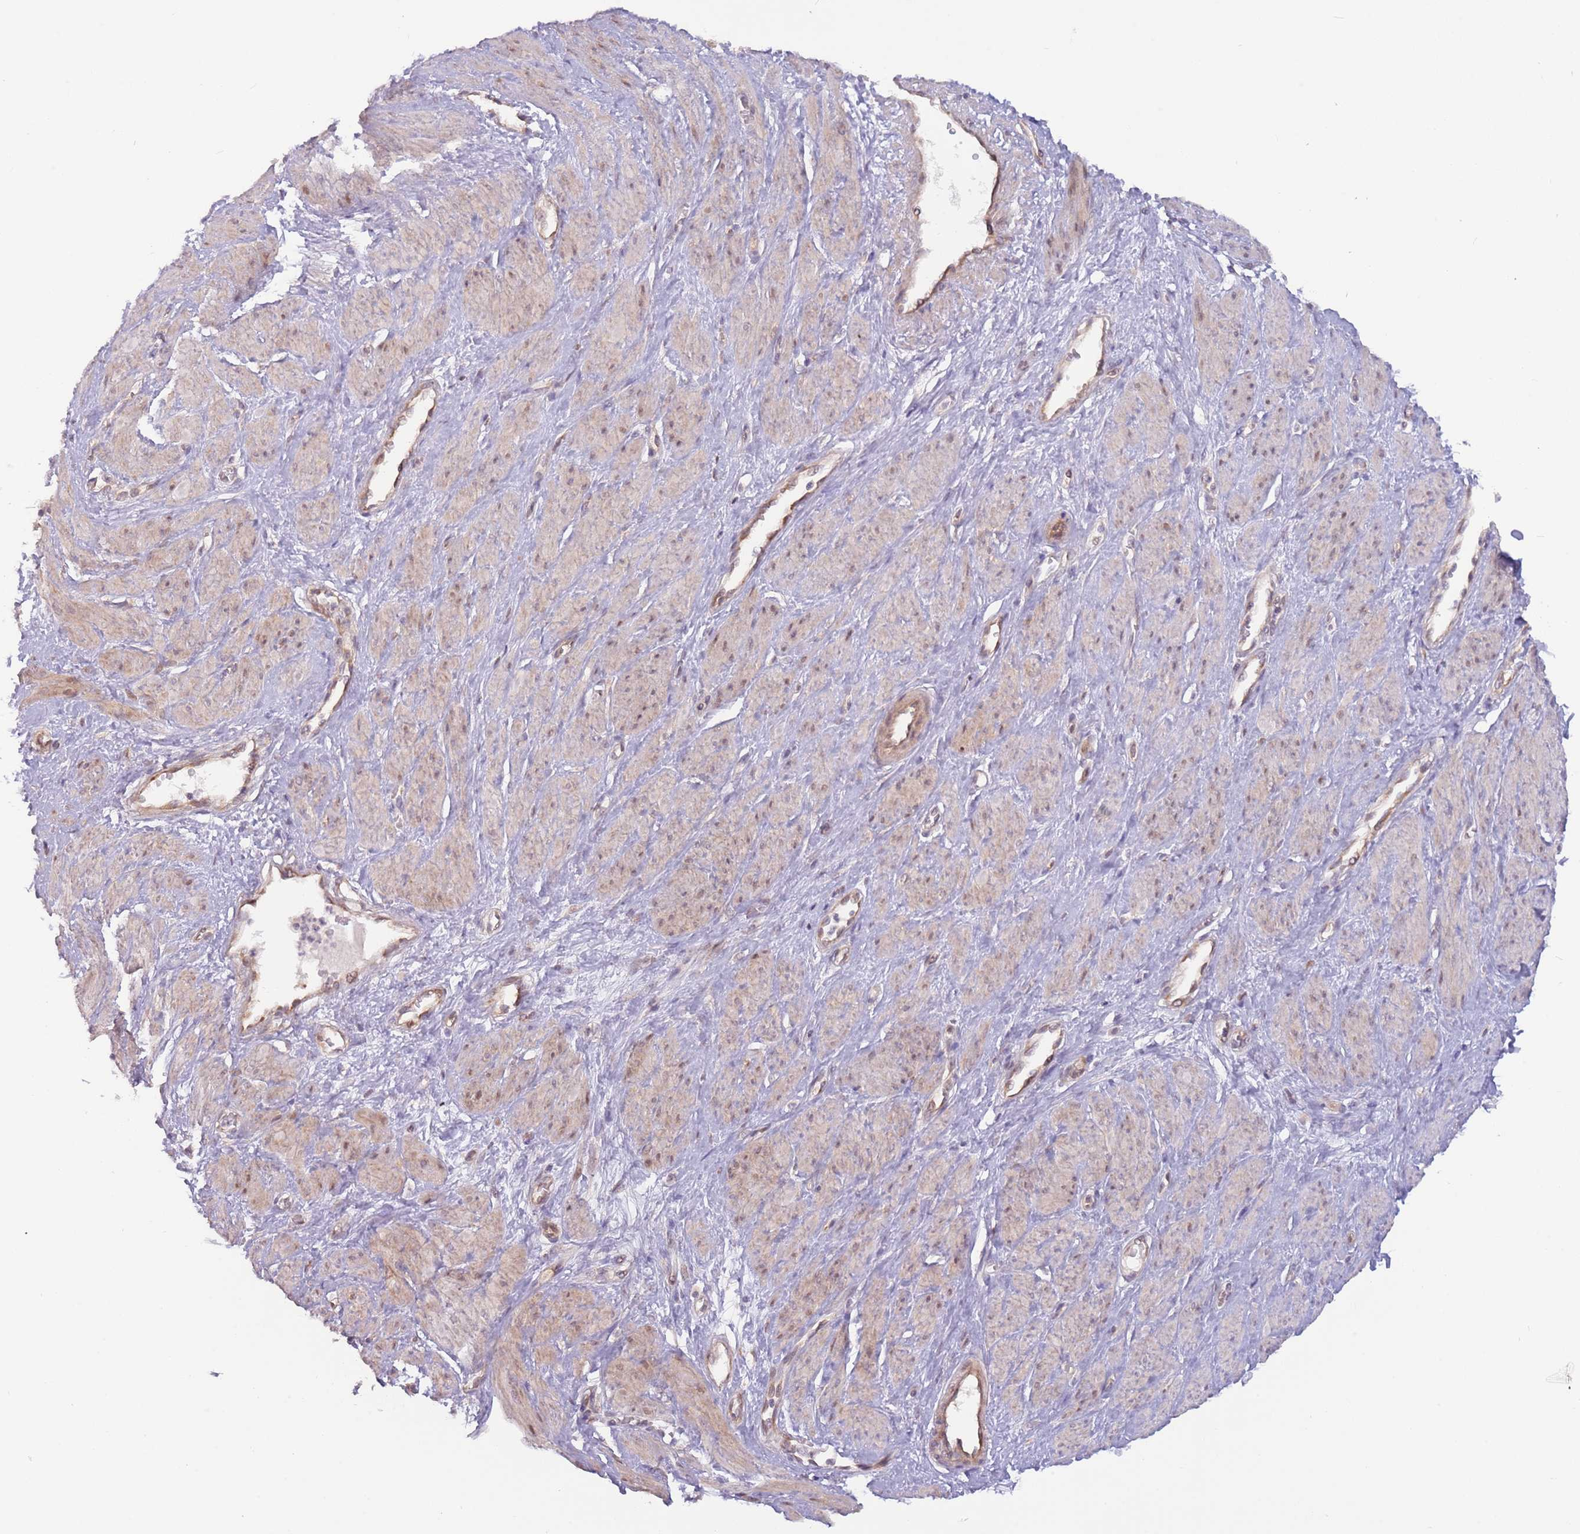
{"staining": {"intensity": "weak", "quantity": "25%-75%", "location": "nuclear"}, "tissue": "smooth muscle", "cell_type": "Smooth muscle cells", "image_type": "normal", "snomed": [{"axis": "morphology", "description": "Normal tissue, NOS"}, {"axis": "topography", "description": "Smooth muscle"}, {"axis": "topography", "description": "Uterus"}], "caption": "Smooth muscle cells show low levels of weak nuclear expression in approximately 25%-75% of cells in normal human smooth muscle. (DAB IHC, brown staining for protein, blue staining for nuclei).", "gene": "LDHD", "patient": {"sex": "female", "age": 39}}